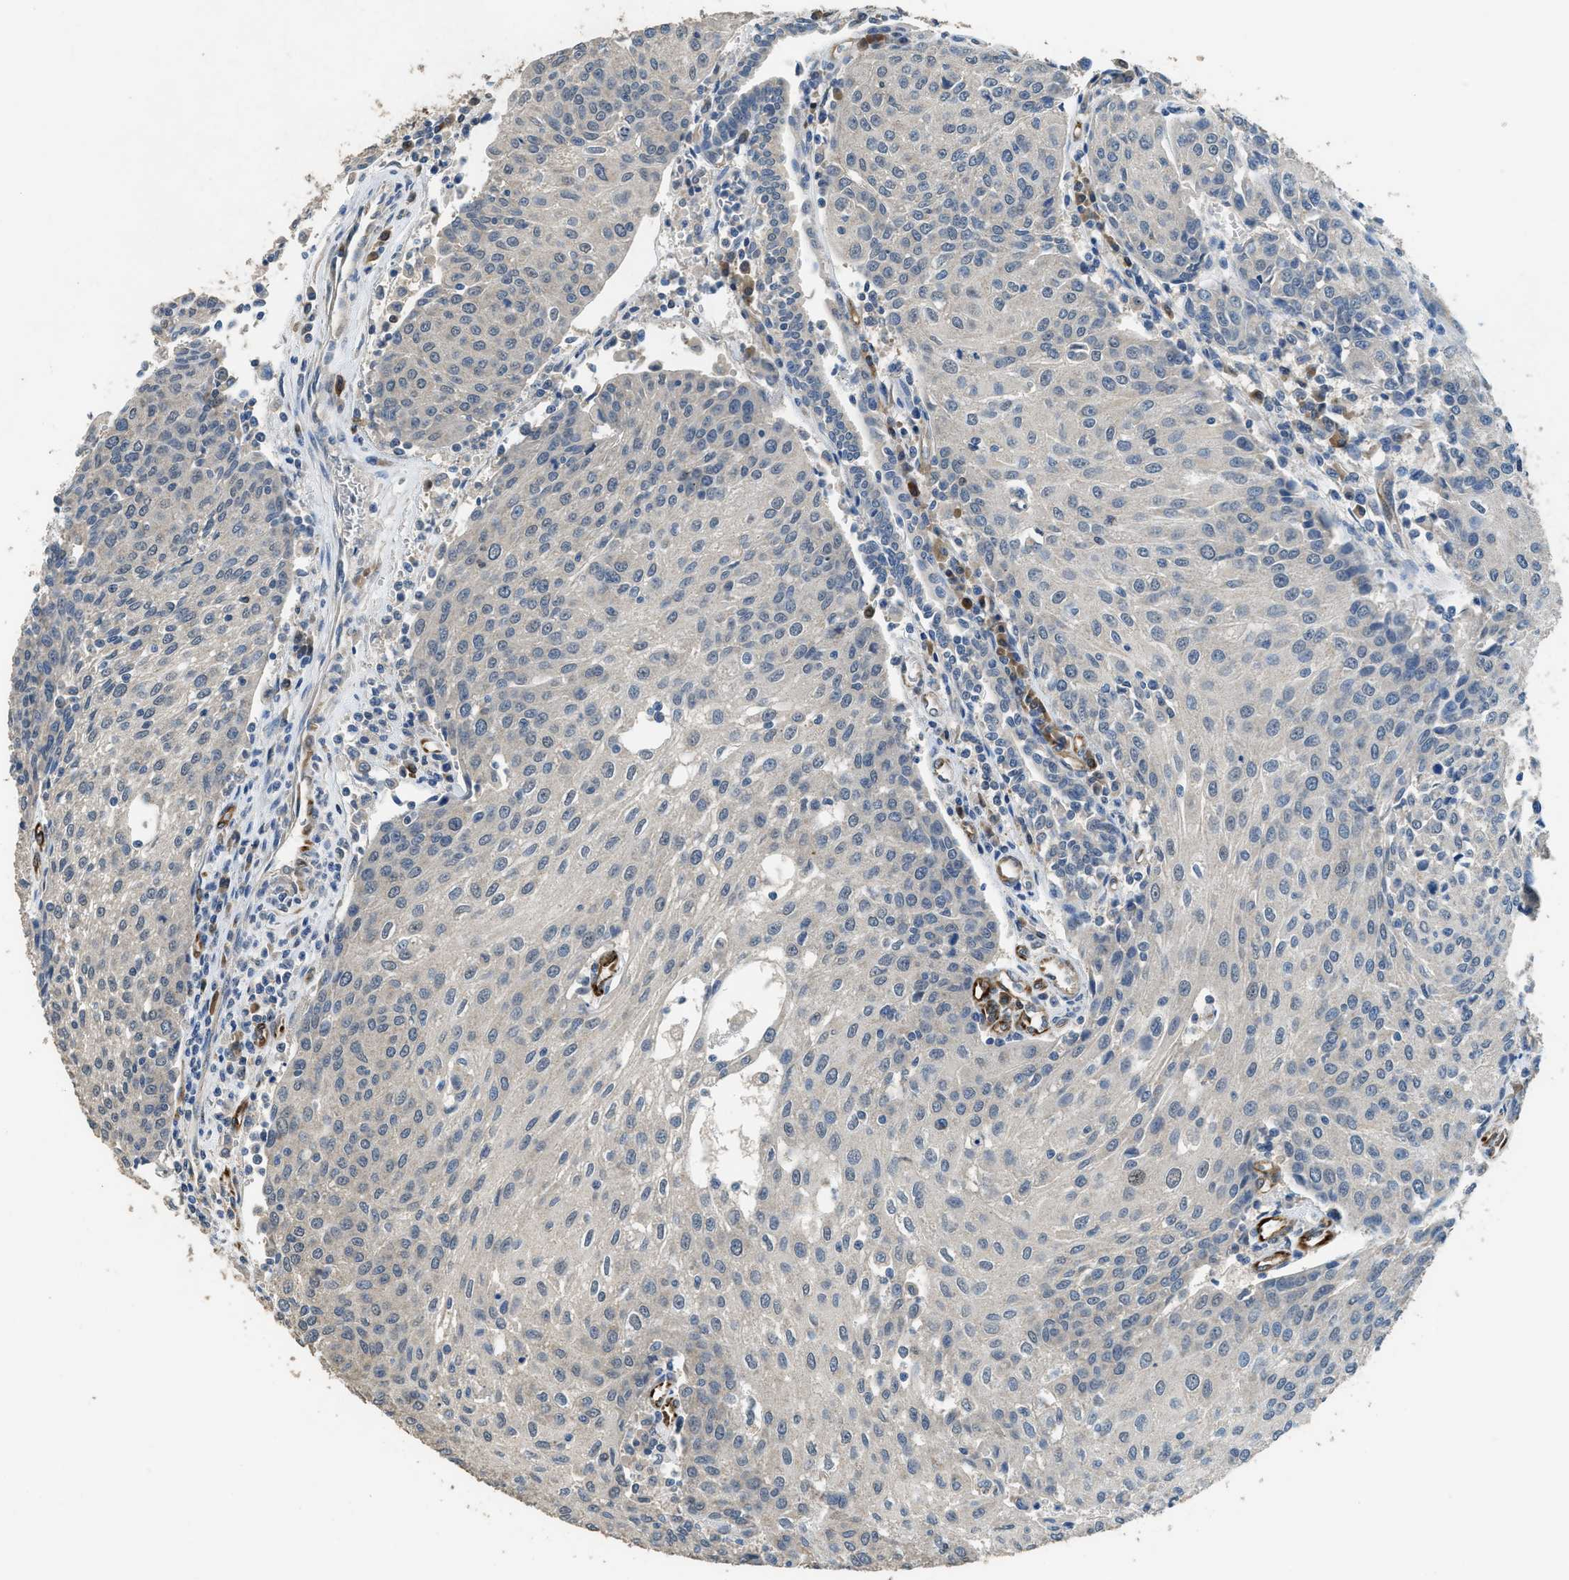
{"staining": {"intensity": "weak", "quantity": "25%-75%", "location": "cytoplasmic/membranous"}, "tissue": "urothelial cancer", "cell_type": "Tumor cells", "image_type": "cancer", "snomed": [{"axis": "morphology", "description": "Urothelial carcinoma, High grade"}, {"axis": "topography", "description": "Urinary bladder"}], "caption": "The photomicrograph reveals a brown stain indicating the presence of a protein in the cytoplasmic/membranous of tumor cells in urothelial cancer. The protein is shown in brown color, while the nuclei are stained blue.", "gene": "SYNM", "patient": {"sex": "female", "age": 85}}